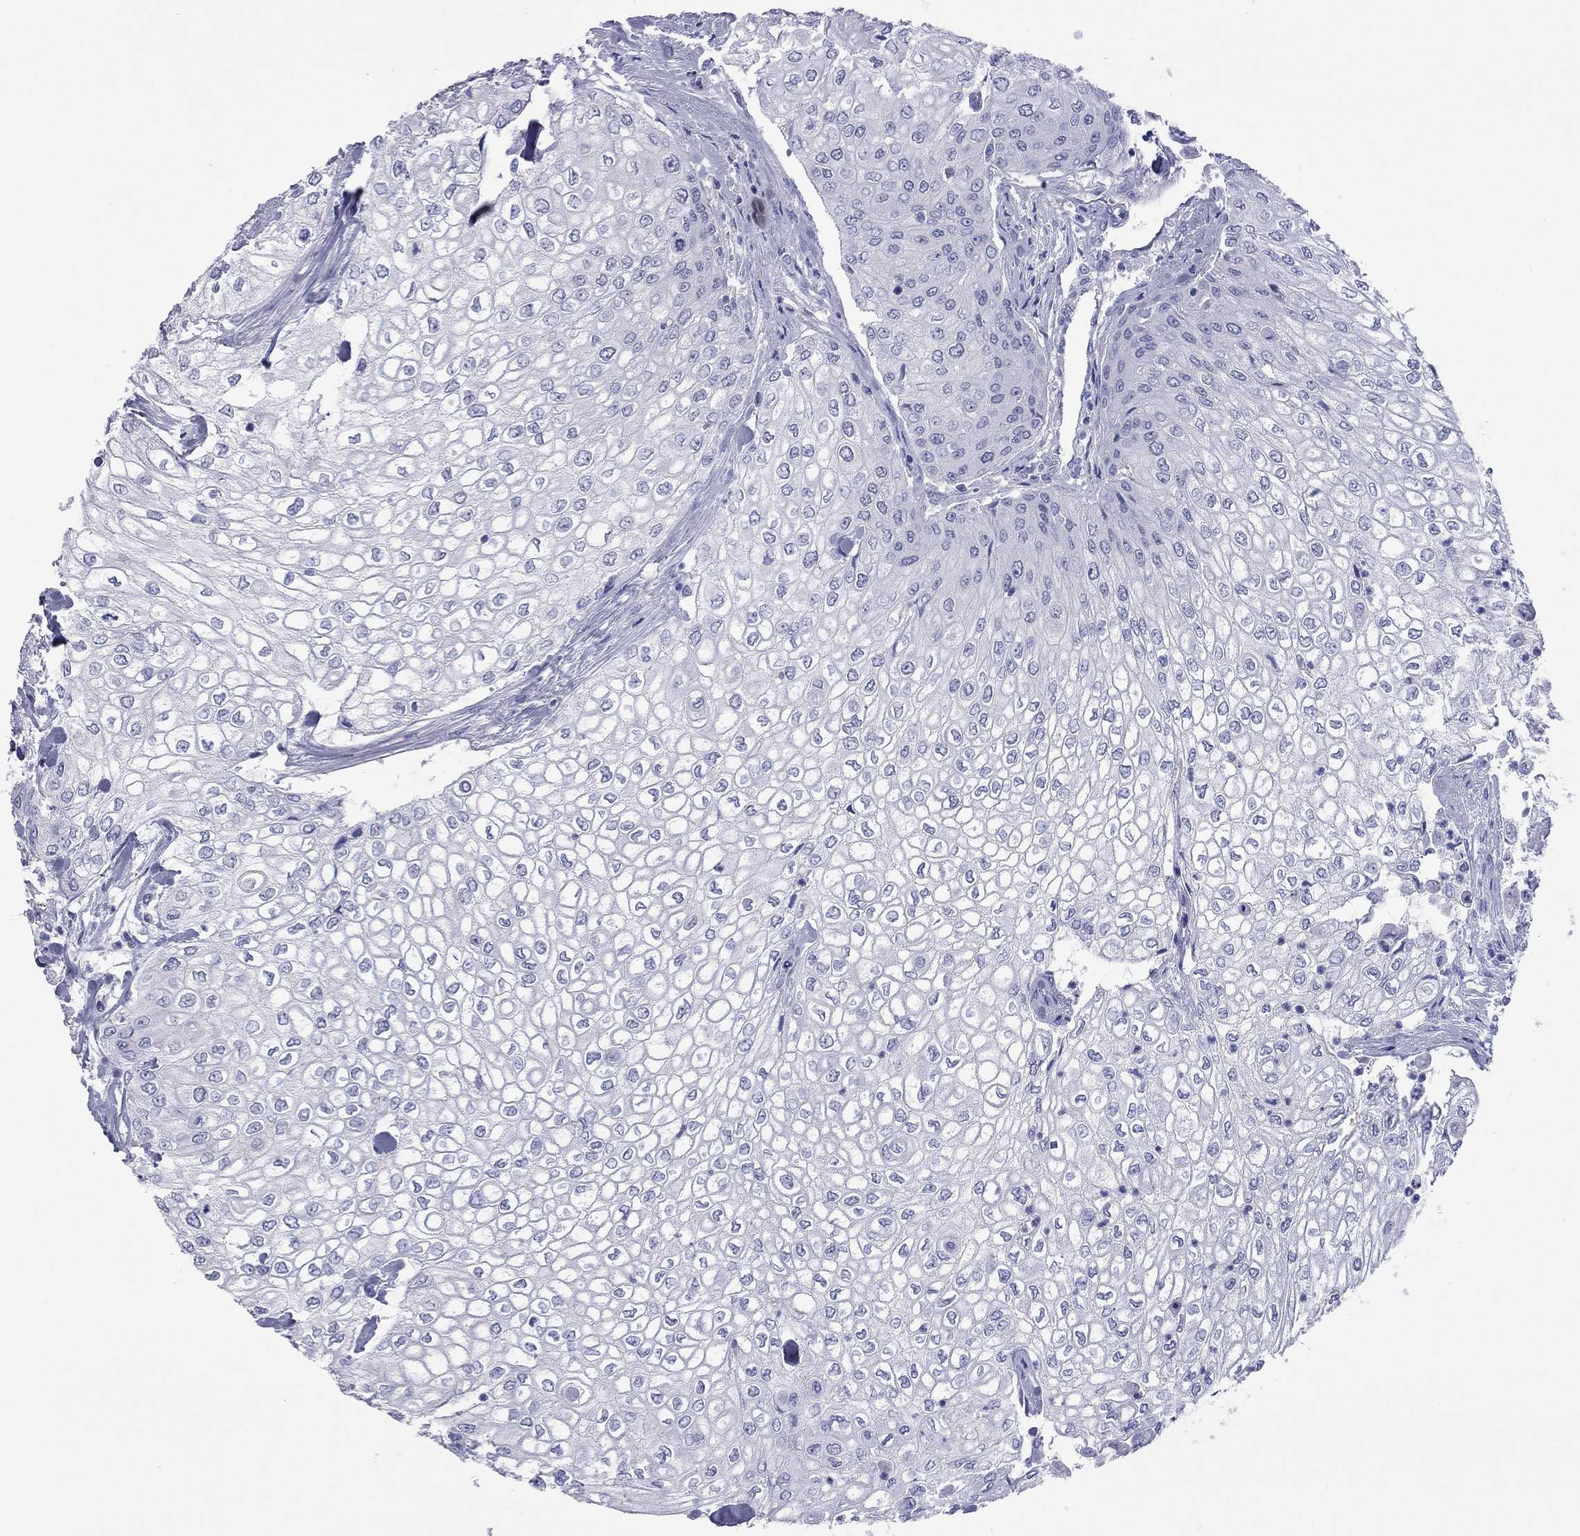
{"staining": {"intensity": "negative", "quantity": "none", "location": "none"}, "tissue": "urothelial cancer", "cell_type": "Tumor cells", "image_type": "cancer", "snomed": [{"axis": "morphology", "description": "Urothelial carcinoma, High grade"}, {"axis": "topography", "description": "Urinary bladder"}], "caption": "Human urothelial cancer stained for a protein using IHC demonstrates no positivity in tumor cells.", "gene": "ACTL7B", "patient": {"sex": "male", "age": 62}}